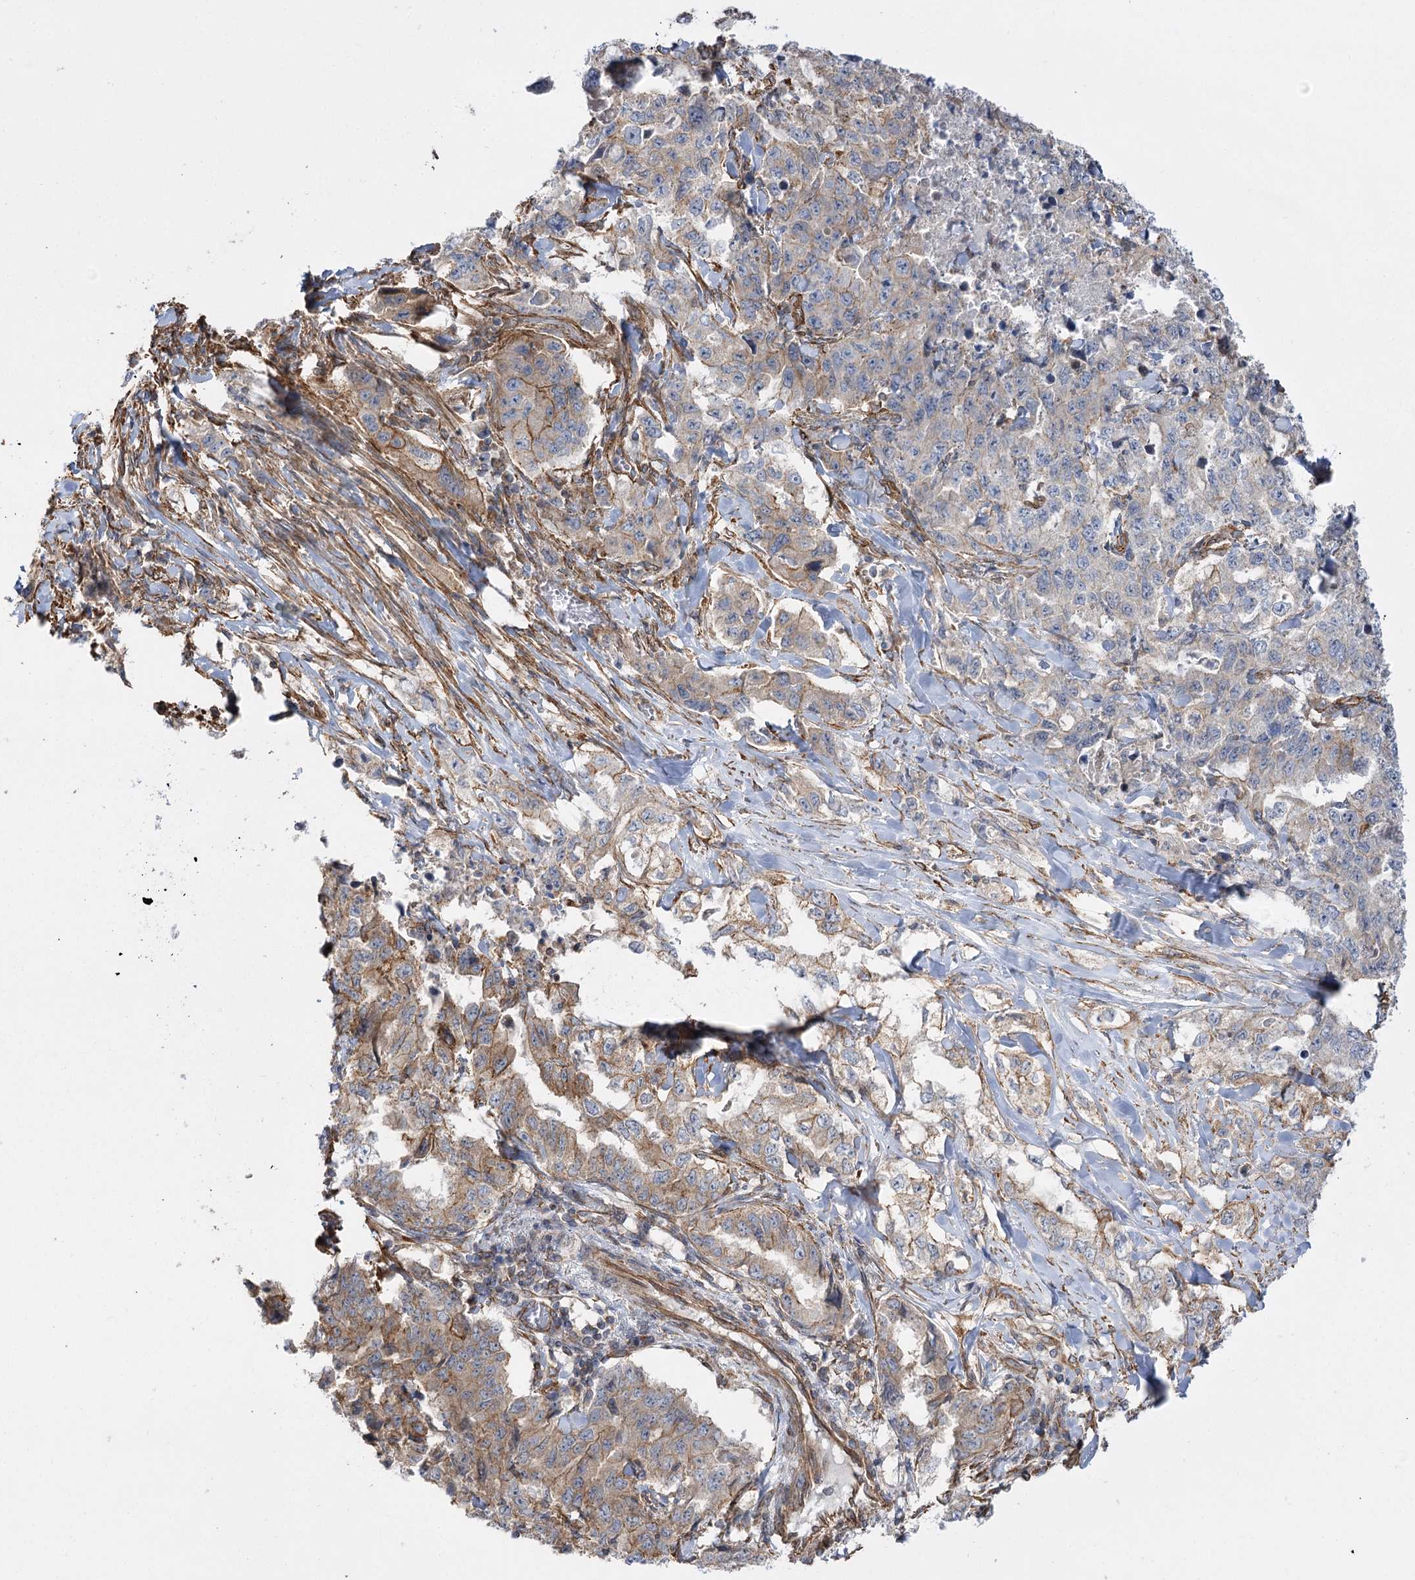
{"staining": {"intensity": "moderate", "quantity": "25%-75%", "location": "cytoplasmic/membranous"}, "tissue": "lung cancer", "cell_type": "Tumor cells", "image_type": "cancer", "snomed": [{"axis": "morphology", "description": "Adenocarcinoma, NOS"}, {"axis": "topography", "description": "Lung"}], "caption": "Lung cancer stained with DAB (3,3'-diaminobenzidine) immunohistochemistry (IHC) displays medium levels of moderate cytoplasmic/membranous expression in about 25%-75% of tumor cells.", "gene": "SH3BP5L", "patient": {"sex": "female", "age": 51}}